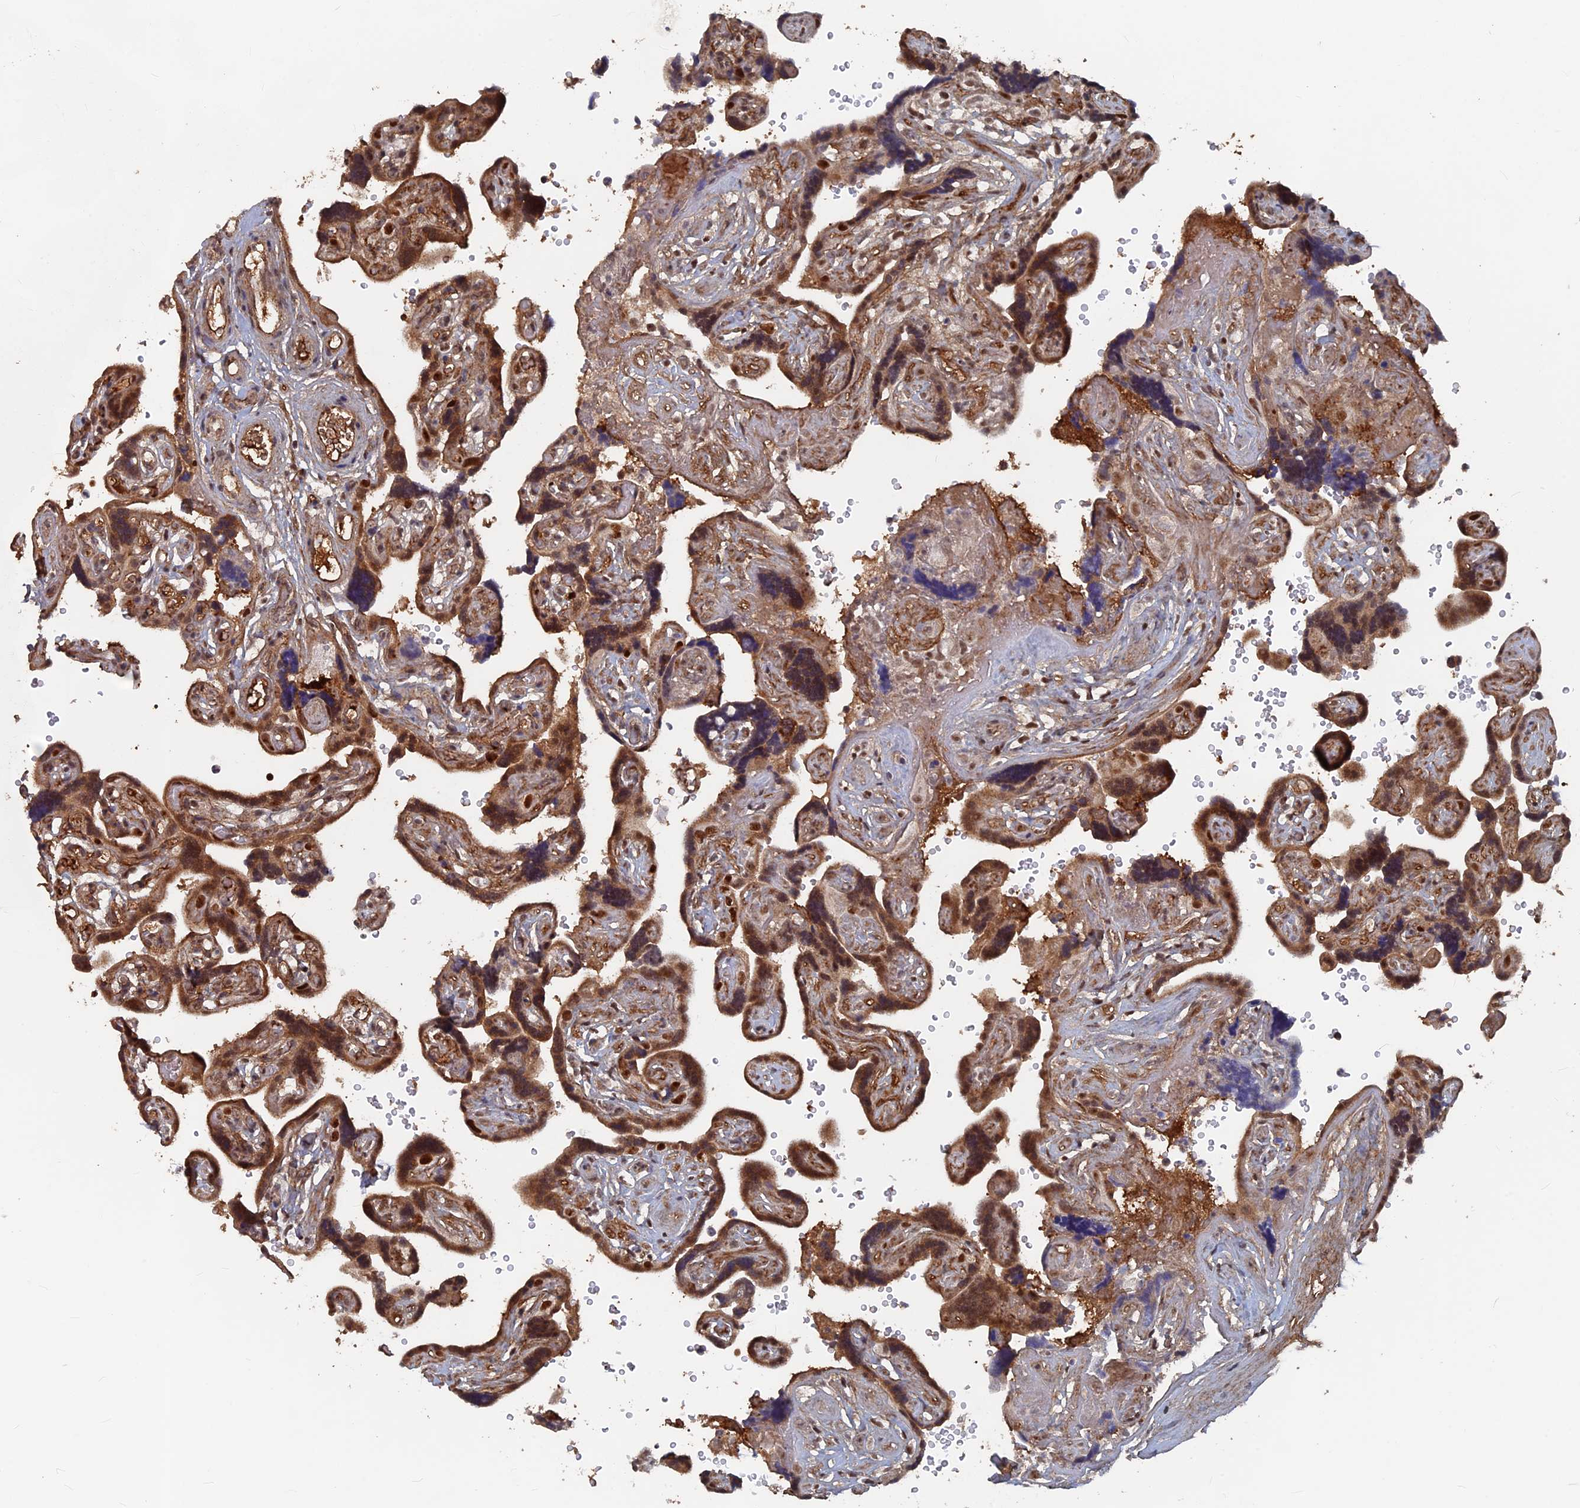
{"staining": {"intensity": "strong", "quantity": "25%-75%", "location": "nuclear"}, "tissue": "placenta", "cell_type": "Decidual cells", "image_type": "normal", "snomed": [{"axis": "morphology", "description": "Normal tissue, NOS"}, {"axis": "topography", "description": "Placenta"}], "caption": "IHC of unremarkable placenta shows high levels of strong nuclear positivity in about 25%-75% of decidual cells.", "gene": "SH3D21", "patient": {"sex": "female", "age": 30}}